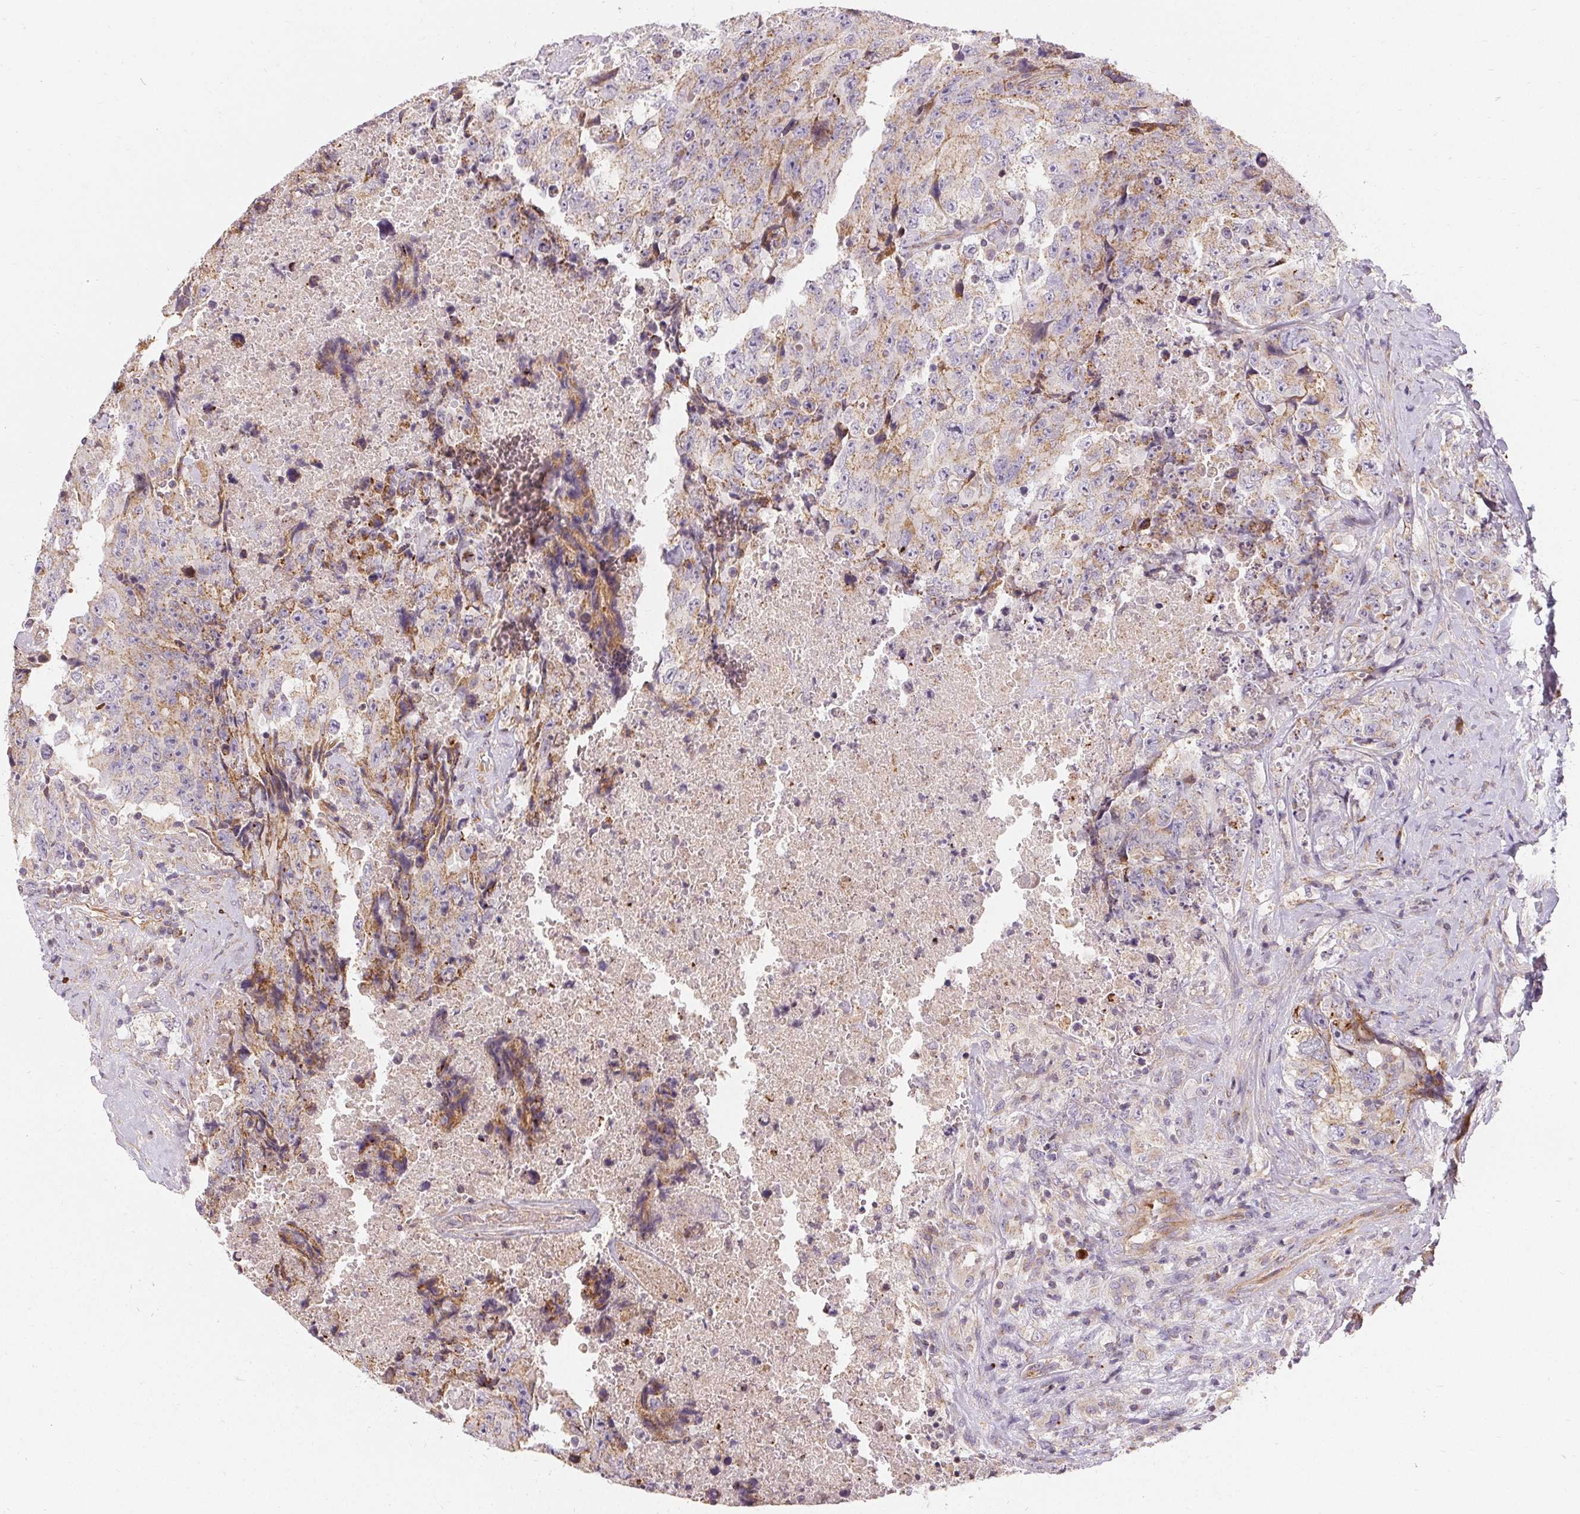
{"staining": {"intensity": "weak", "quantity": "25%-75%", "location": "cytoplasmic/membranous"}, "tissue": "testis cancer", "cell_type": "Tumor cells", "image_type": "cancer", "snomed": [{"axis": "morphology", "description": "Carcinoma, Embryonal, NOS"}, {"axis": "topography", "description": "Testis"}], "caption": "The histopathology image exhibits immunohistochemical staining of testis embryonal carcinoma. There is weak cytoplasmic/membranous positivity is identified in about 25%-75% of tumor cells. (brown staining indicates protein expression, while blue staining denotes nuclei).", "gene": "APLP1", "patient": {"sex": "male", "age": 24}}